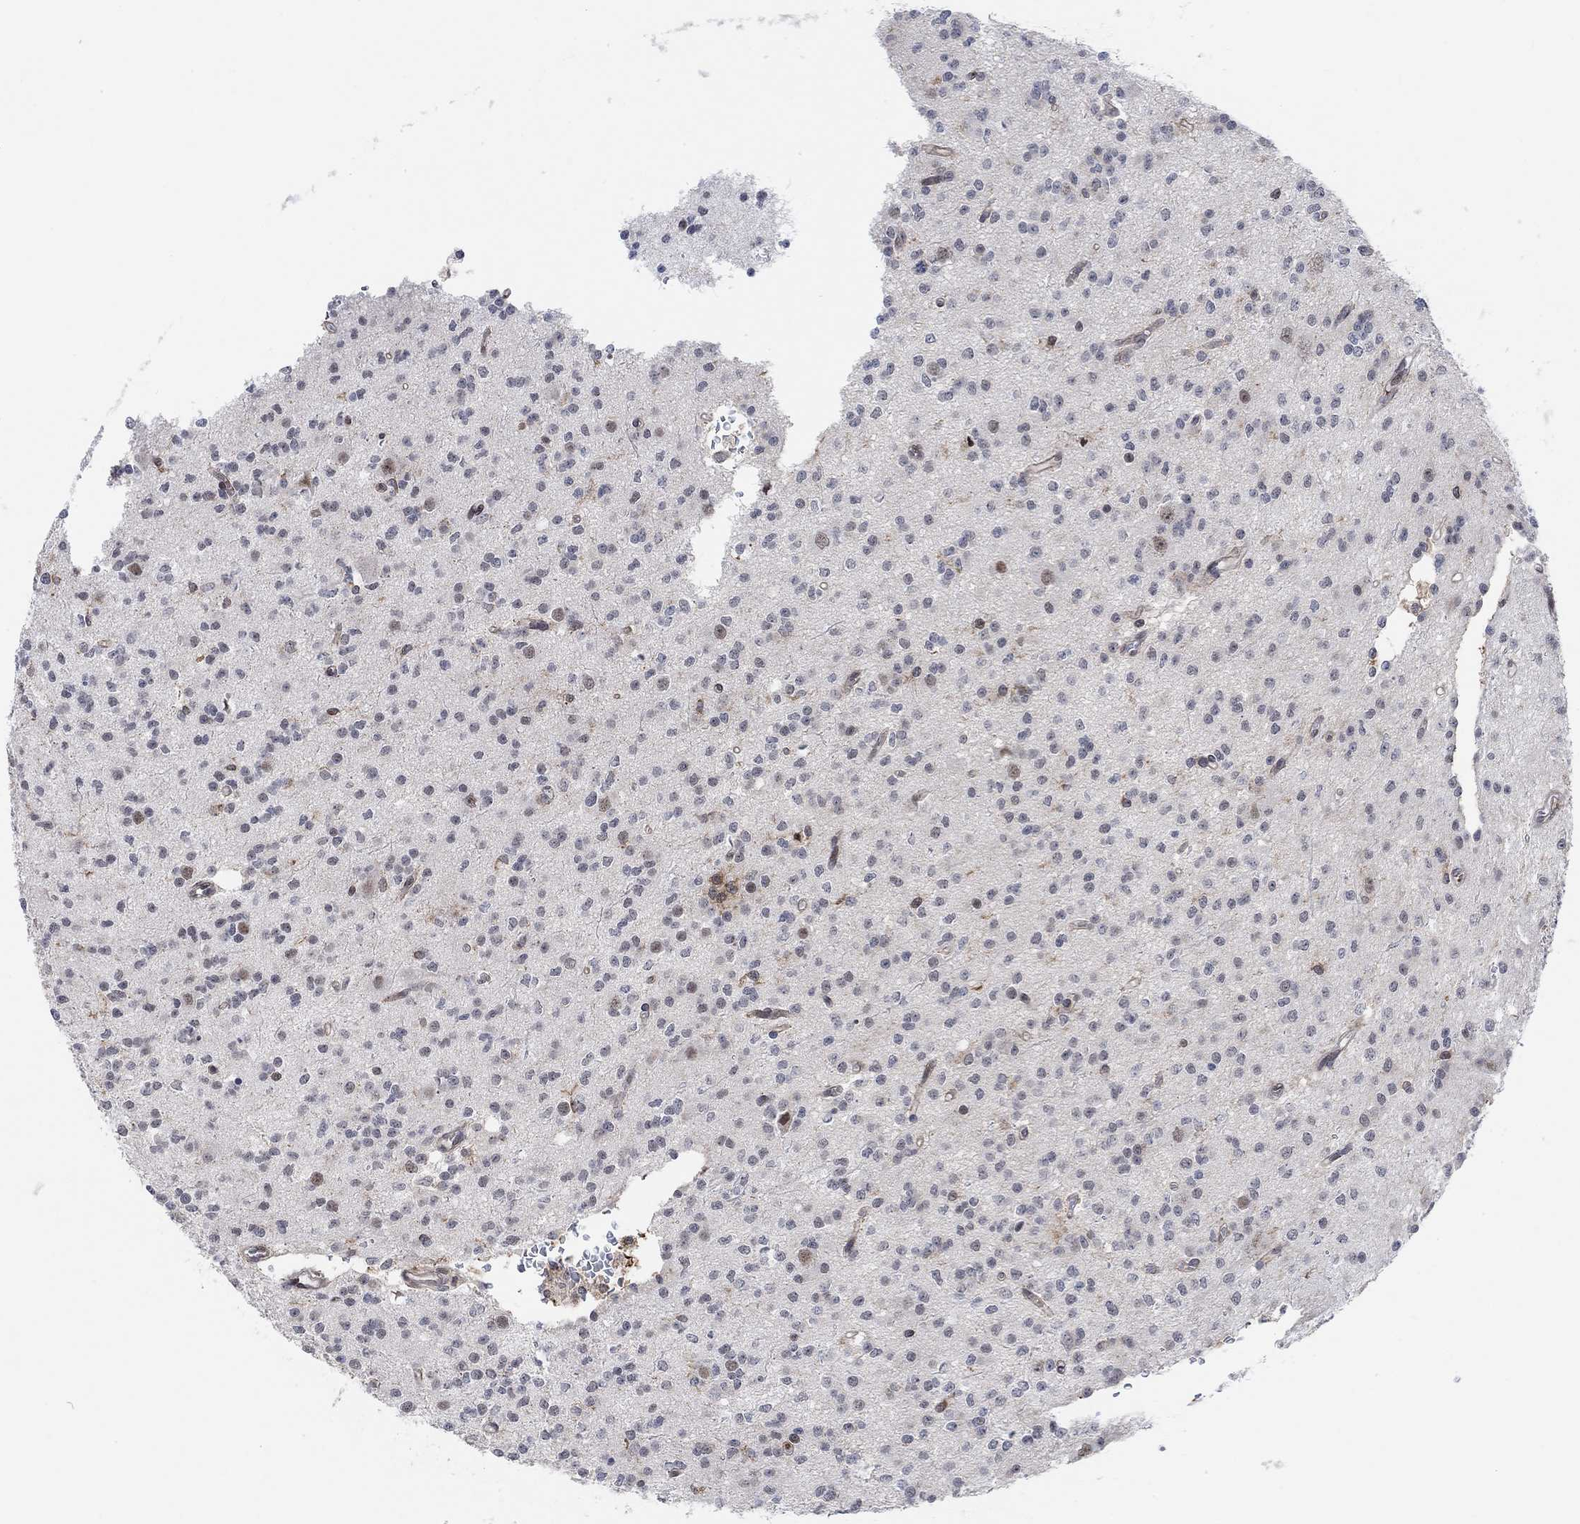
{"staining": {"intensity": "negative", "quantity": "none", "location": "none"}, "tissue": "glioma", "cell_type": "Tumor cells", "image_type": "cancer", "snomed": [{"axis": "morphology", "description": "Glioma, malignant, Low grade"}, {"axis": "topography", "description": "Brain"}], "caption": "Image shows no significant protein expression in tumor cells of glioma.", "gene": "PWWP2B", "patient": {"sex": "male", "age": 27}}